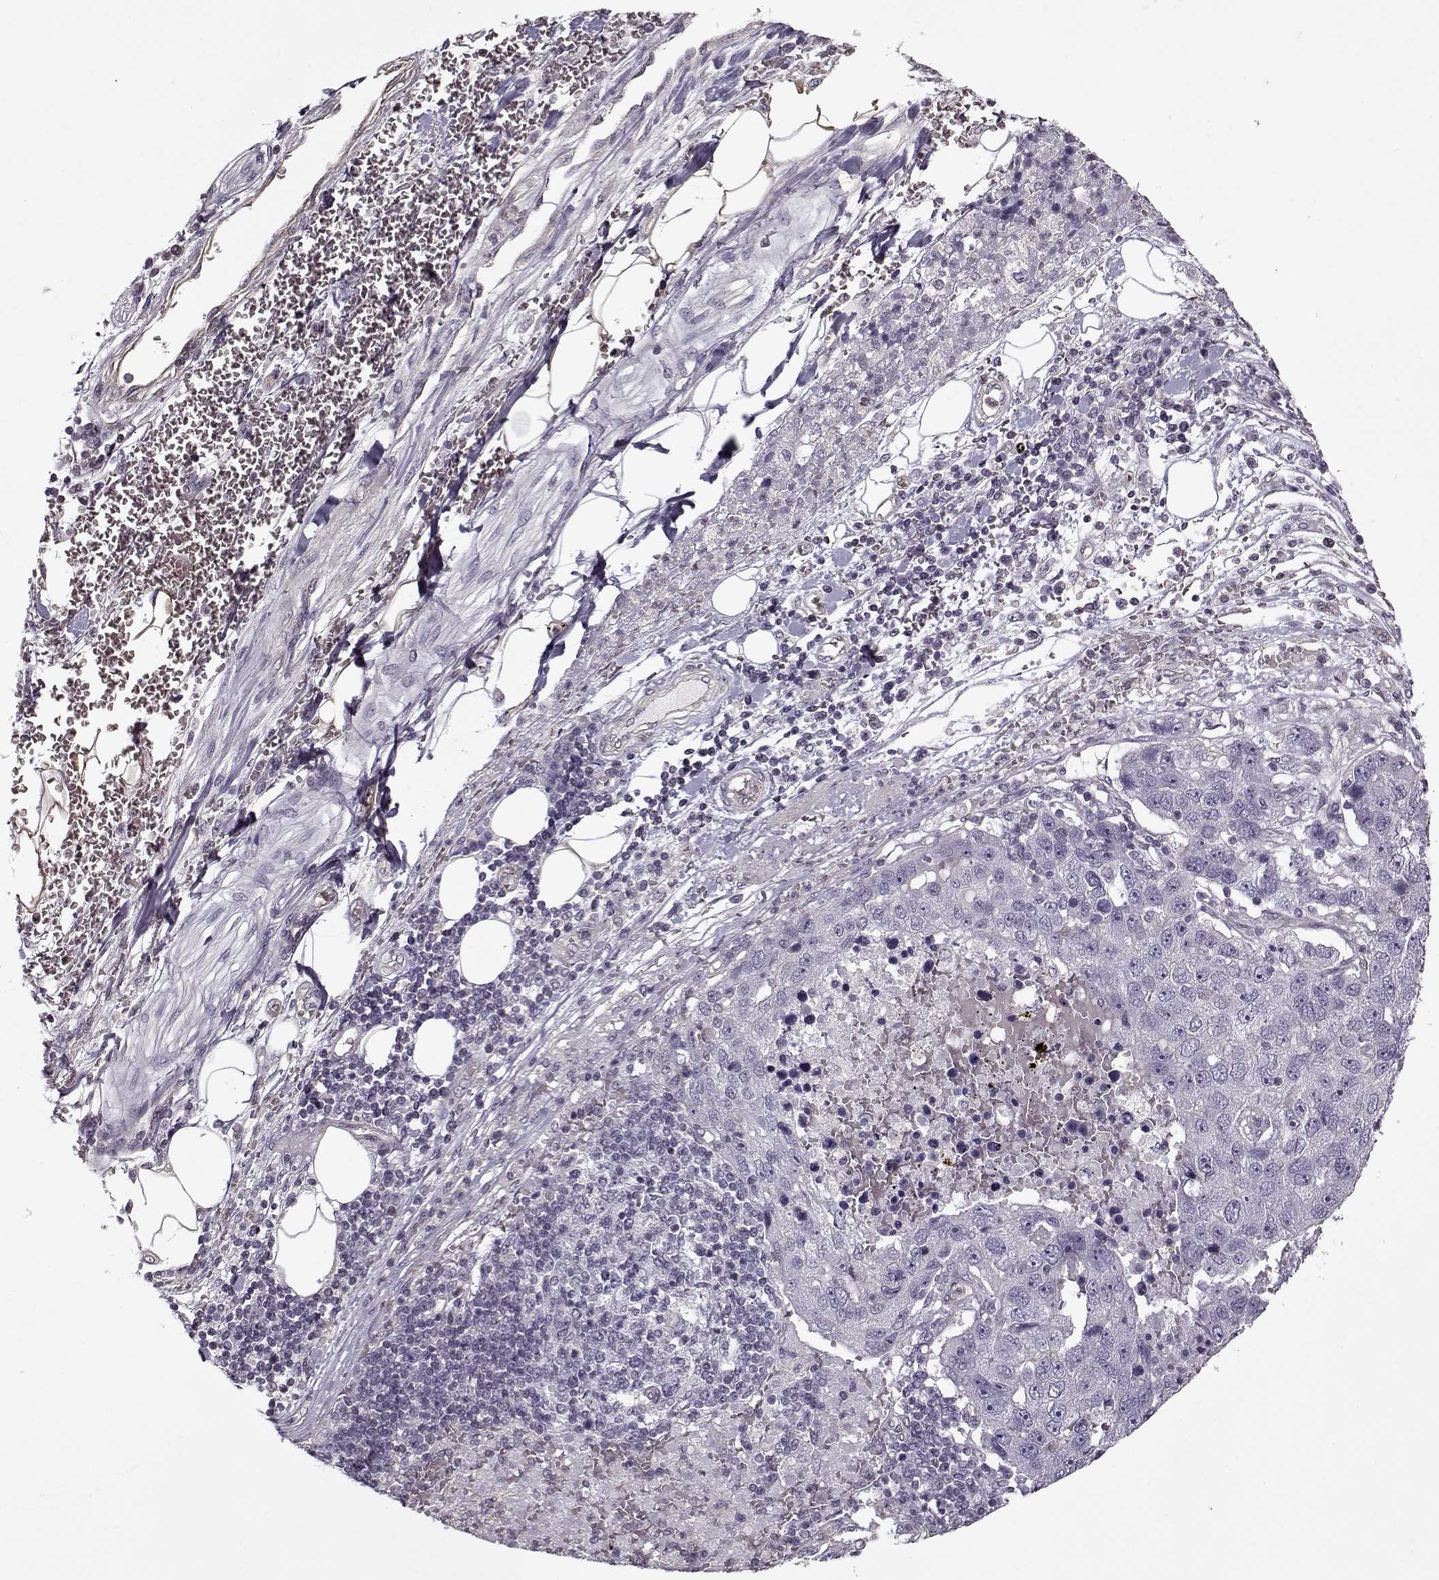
{"staining": {"intensity": "negative", "quantity": "none", "location": "none"}, "tissue": "pancreatic cancer", "cell_type": "Tumor cells", "image_type": "cancer", "snomed": [{"axis": "morphology", "description": "Adenocarcinoma, NOS"}, {"axis": "topography", "description": "Pancreas"}], "caption": "Human adenocarcinoma (pancreatic) stained for a protein using immunohistochemistry (IHC) exhibits no positivity in tumor cells.", "gene": "KRT9", "patient": {"sex": "female", "age": 61}}